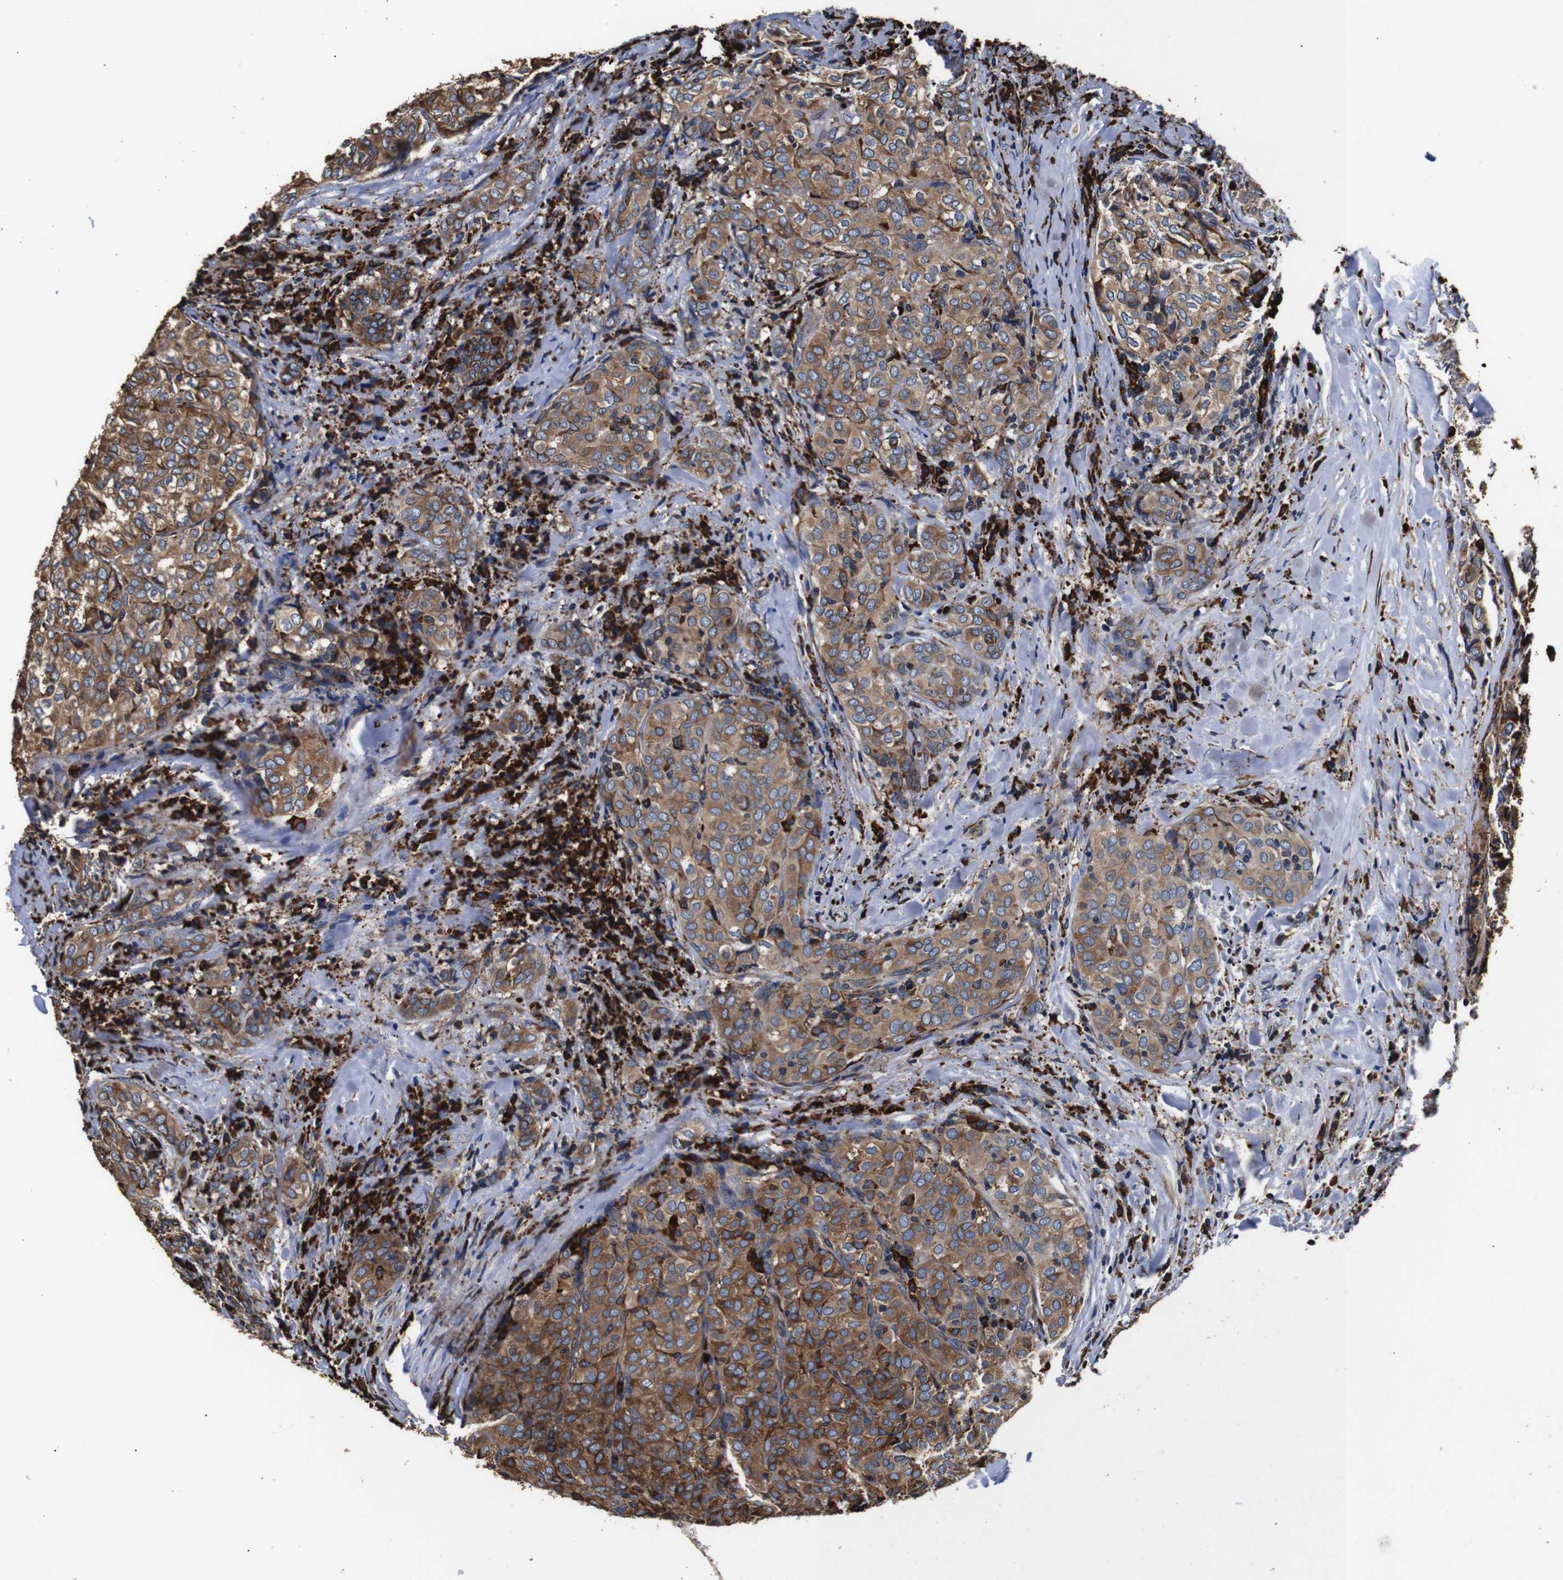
{"staining": {"intensity": "moderate", "quantity": ">75%", "location": "cytoplasmic/membranous"}, "tissue": "thyroid cancer", "cell_type": "Tumor cells", "image_type": "cancer", "snomed": [{"axis": "morphology", "description": "Normal tissue, NOS"}, {"axis": "morphology", "description": "Papillary adenocarcinoma, NOS"}, {"axis": "topography", "description": "Thyroid gland"}], "caption": "Protein expression analysis of human thyroid cancer (papillary adenocarcinoma) reveals moderate cytoplasmic/membranous positivity in approximately >75% of tumor cells.", "gene": "HHIP", "patient": {"sex": "female", "age": 30}}